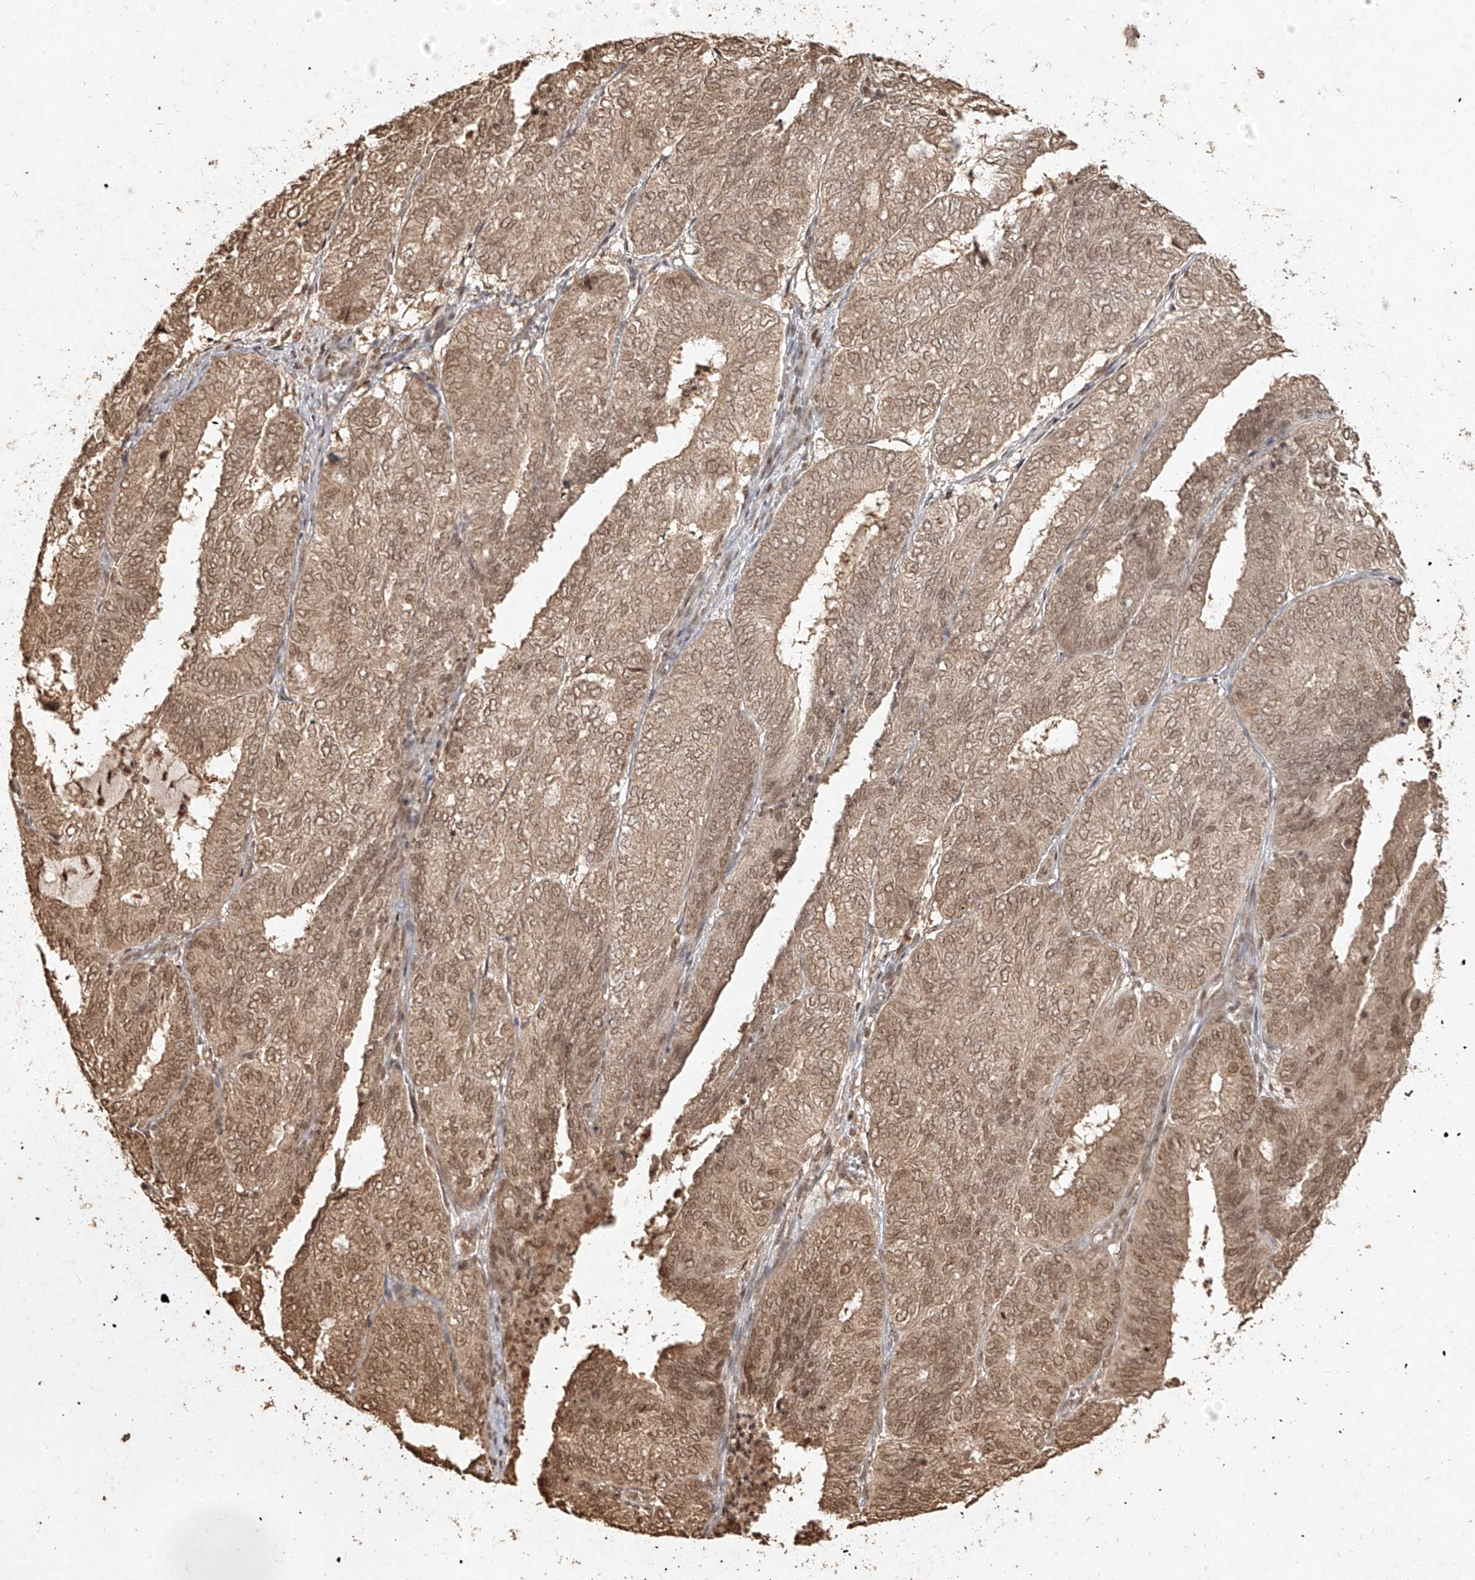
{"staining": {"intensity": "moderate", "quantity": ">75%", "location": "cytoplasmic/membranous,nuclear"}, "tissue": "endometrial cancer", "cell_type": "Tumor cells", "image_type": "cancer", "snomed": [{"axis": "morphology", "description": "Adenocarcinoma, NOS"}, {"axis": "topography", "description": "Uterus"}], "caption": "Endometrial cancer tissue demonstrates moderate cytoplasmic/membranous and nuclear expression in about >75% of tumor cells, visualized by immunohistochemistry. Nuclei are stained in blue.", "gene": "UBE2K", "patient": {"sex": "female", "age": 60}}